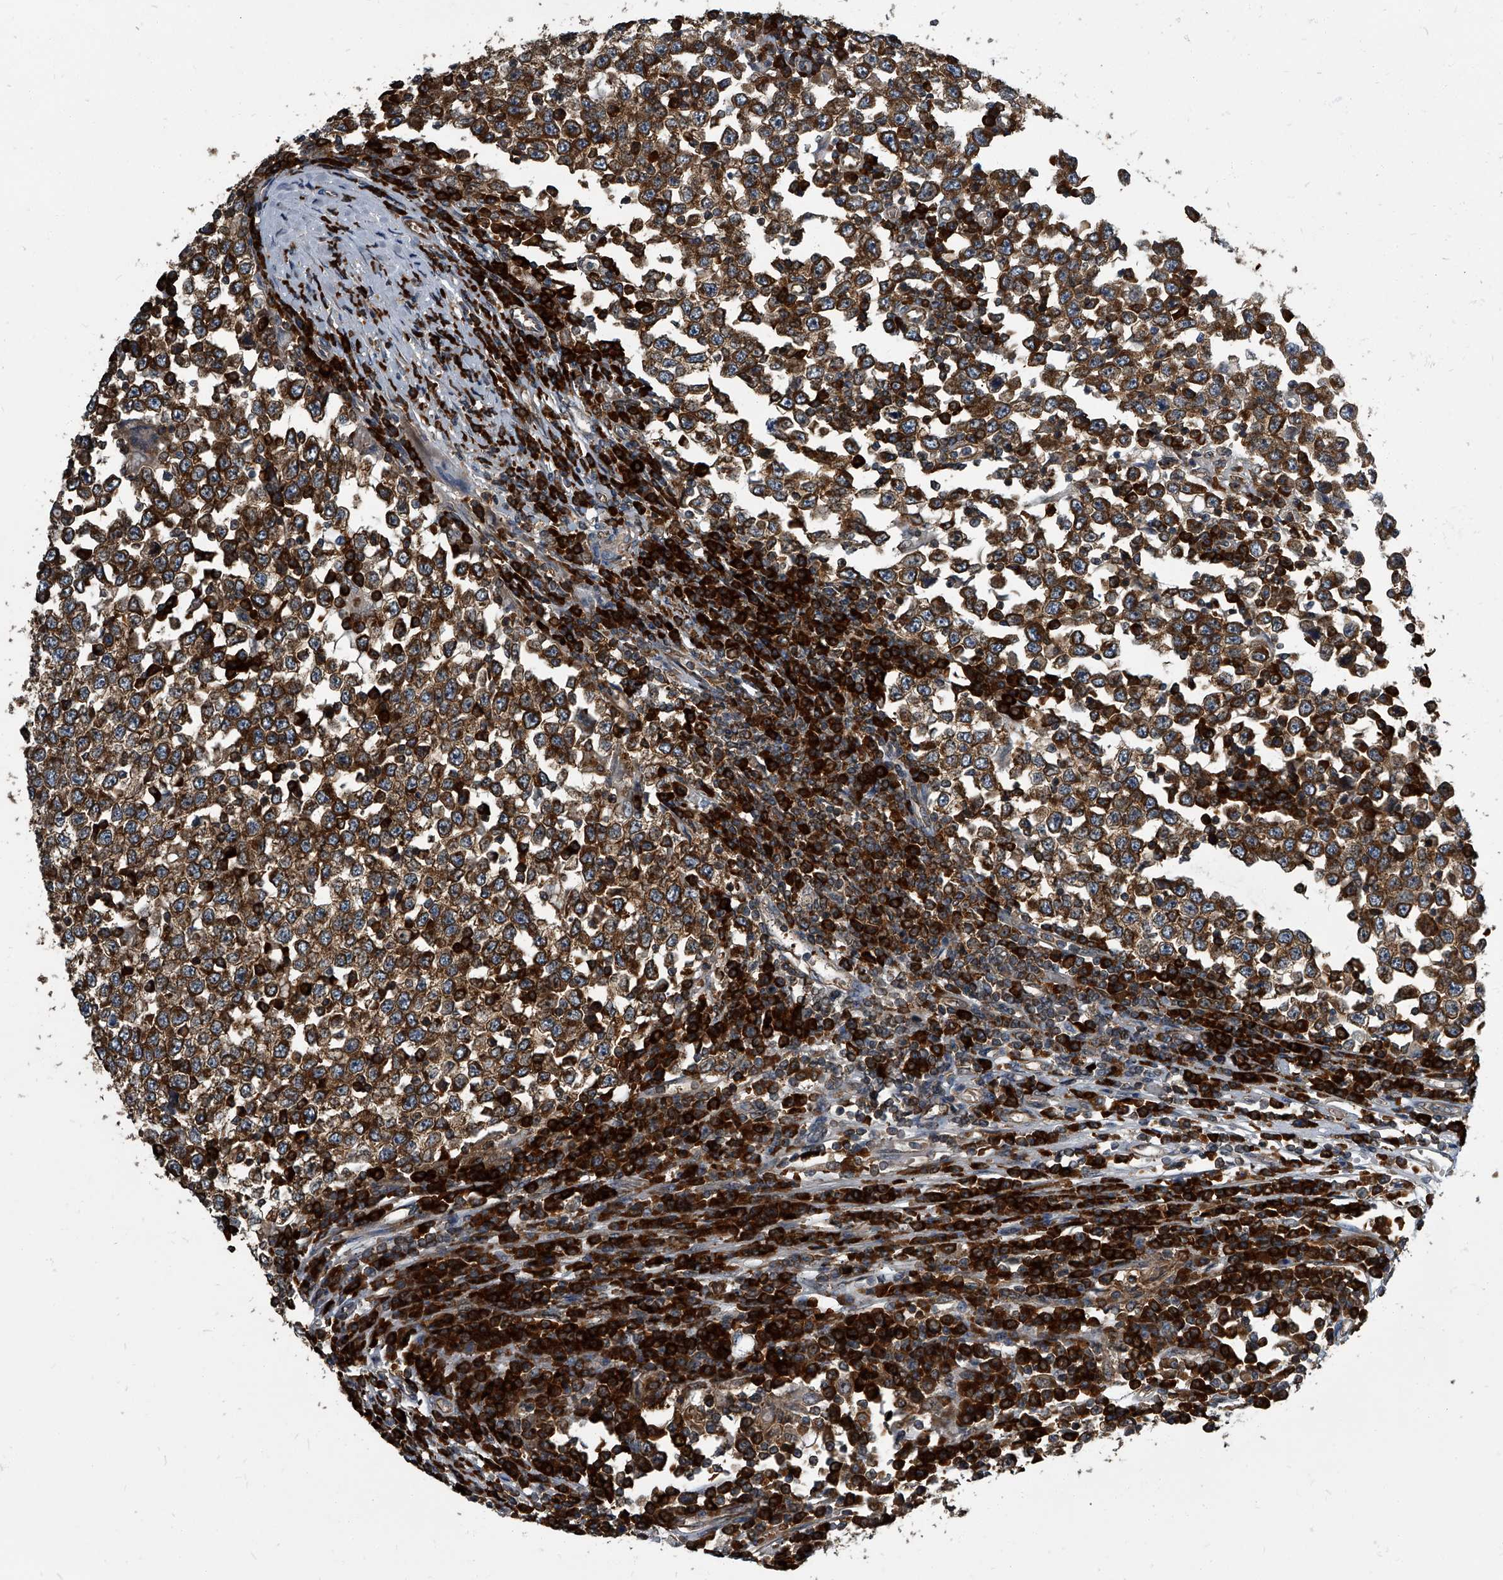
{"staining": {"intensity": "strong", "quantity": ">75%", "location": "cytoplasmic/membranous"}, "tissue": "testis cancer", "cell_type": "Tumor cells", "image_type": "cancer", "snomed": [{"axis": "morphology", "description": "Seminoma, NOS"}, {"axis": "topography", "description": "Testis"}], "caption": "DAB immunohistochemical staining of human testis cancer (seminoma) shows strong cytoplasmic/membranous protein staining in approximately >75% of tumor cells.", "gene": "CDV3", "patient": {"sex": "male", "age": 65}}